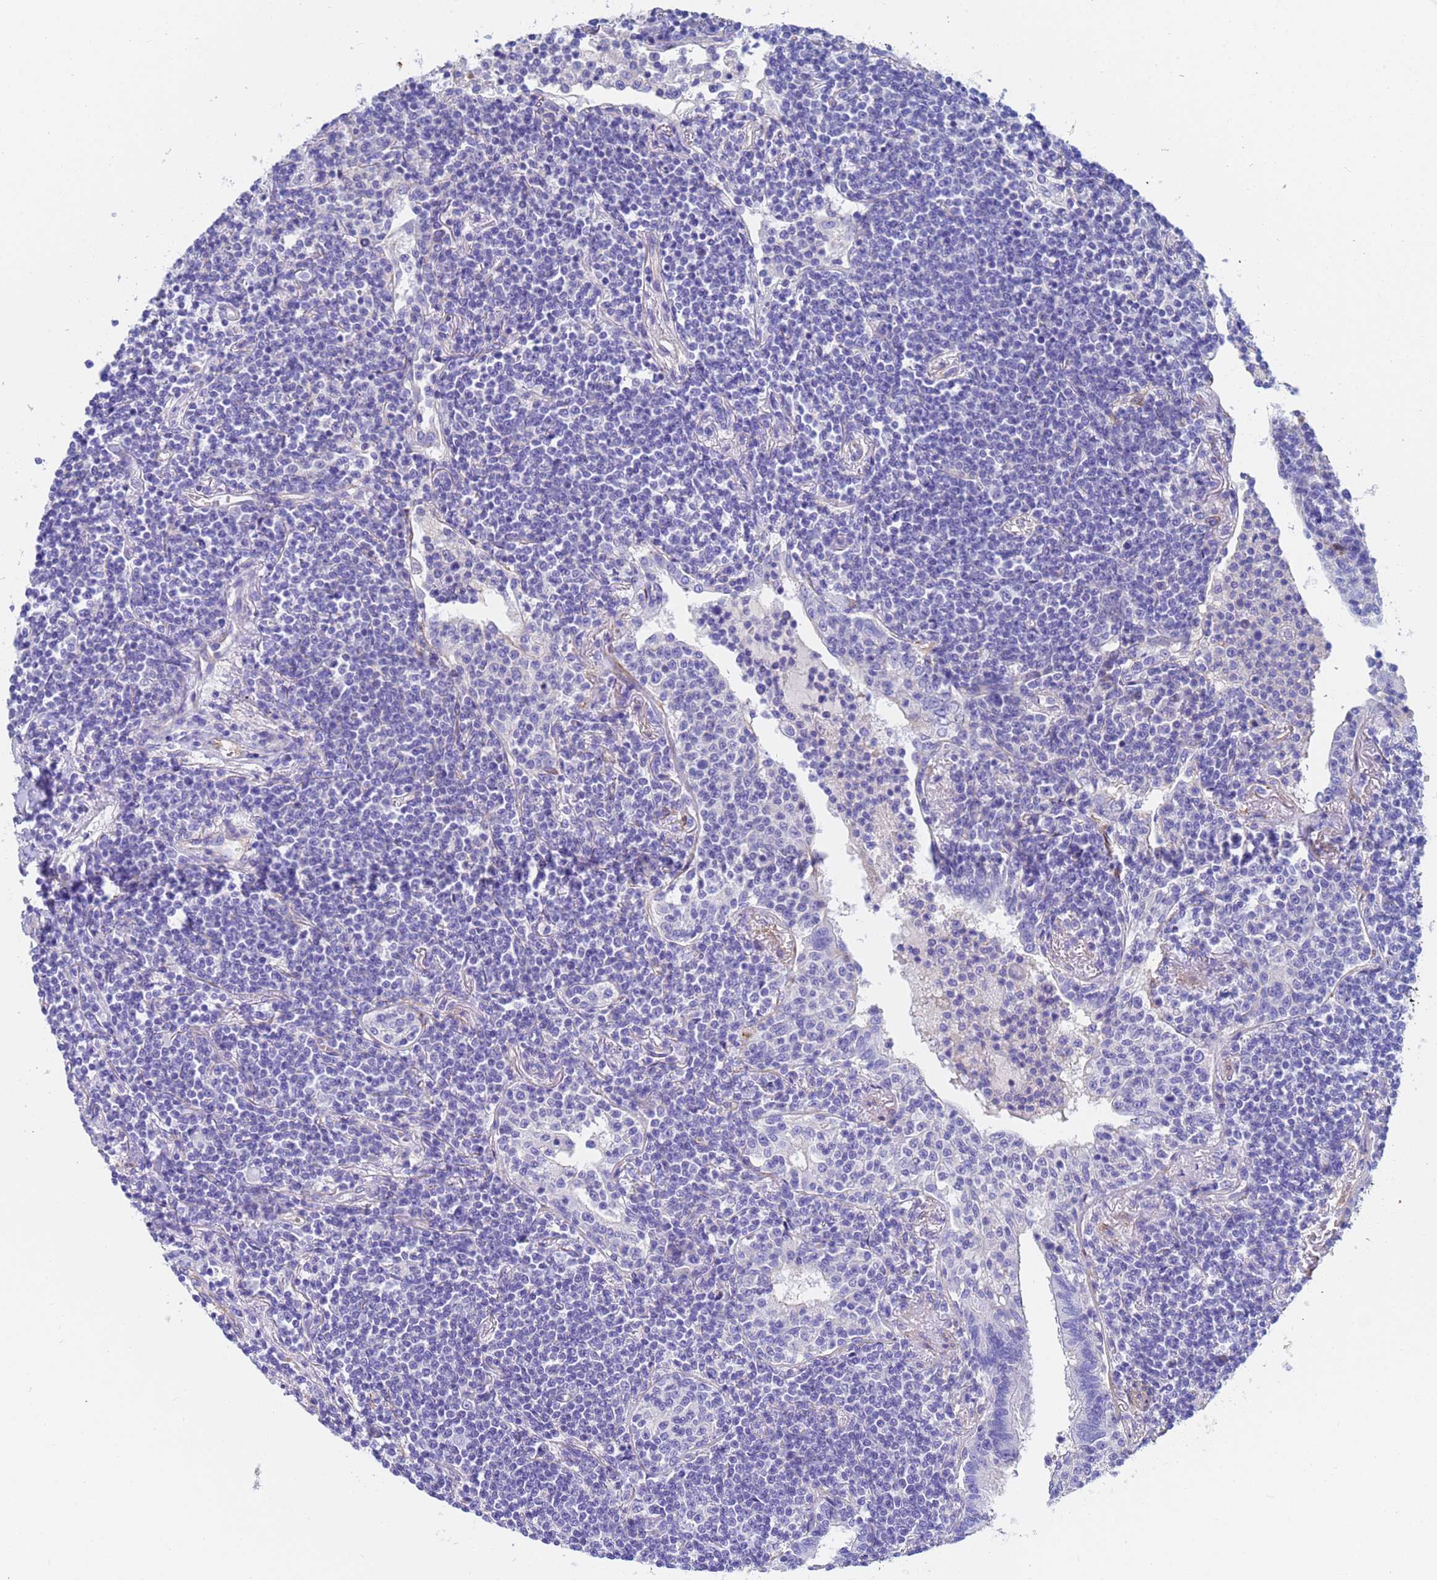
{"staining": {"intensity": "negative", "quantity": "none", "location": "none"}, "tissue": "lymphoma", "cell_type": "Tumor cells", "image_type": "cancer", "snomed": [{"axis": "morphology", "description": "Malignant lymphoma, non-Hodgkin's type, Low grade"}, {"axis": "topography", "description": "Lung"}], "caption": "This is a photomicrograph of immunohistochemistry staining of malignant lymphoma, non-Hodgkin's type (low-grade), which shows no staining in tumor cells.", "gene": "CST4", "patient": {"sex": "female", "age": 71}}